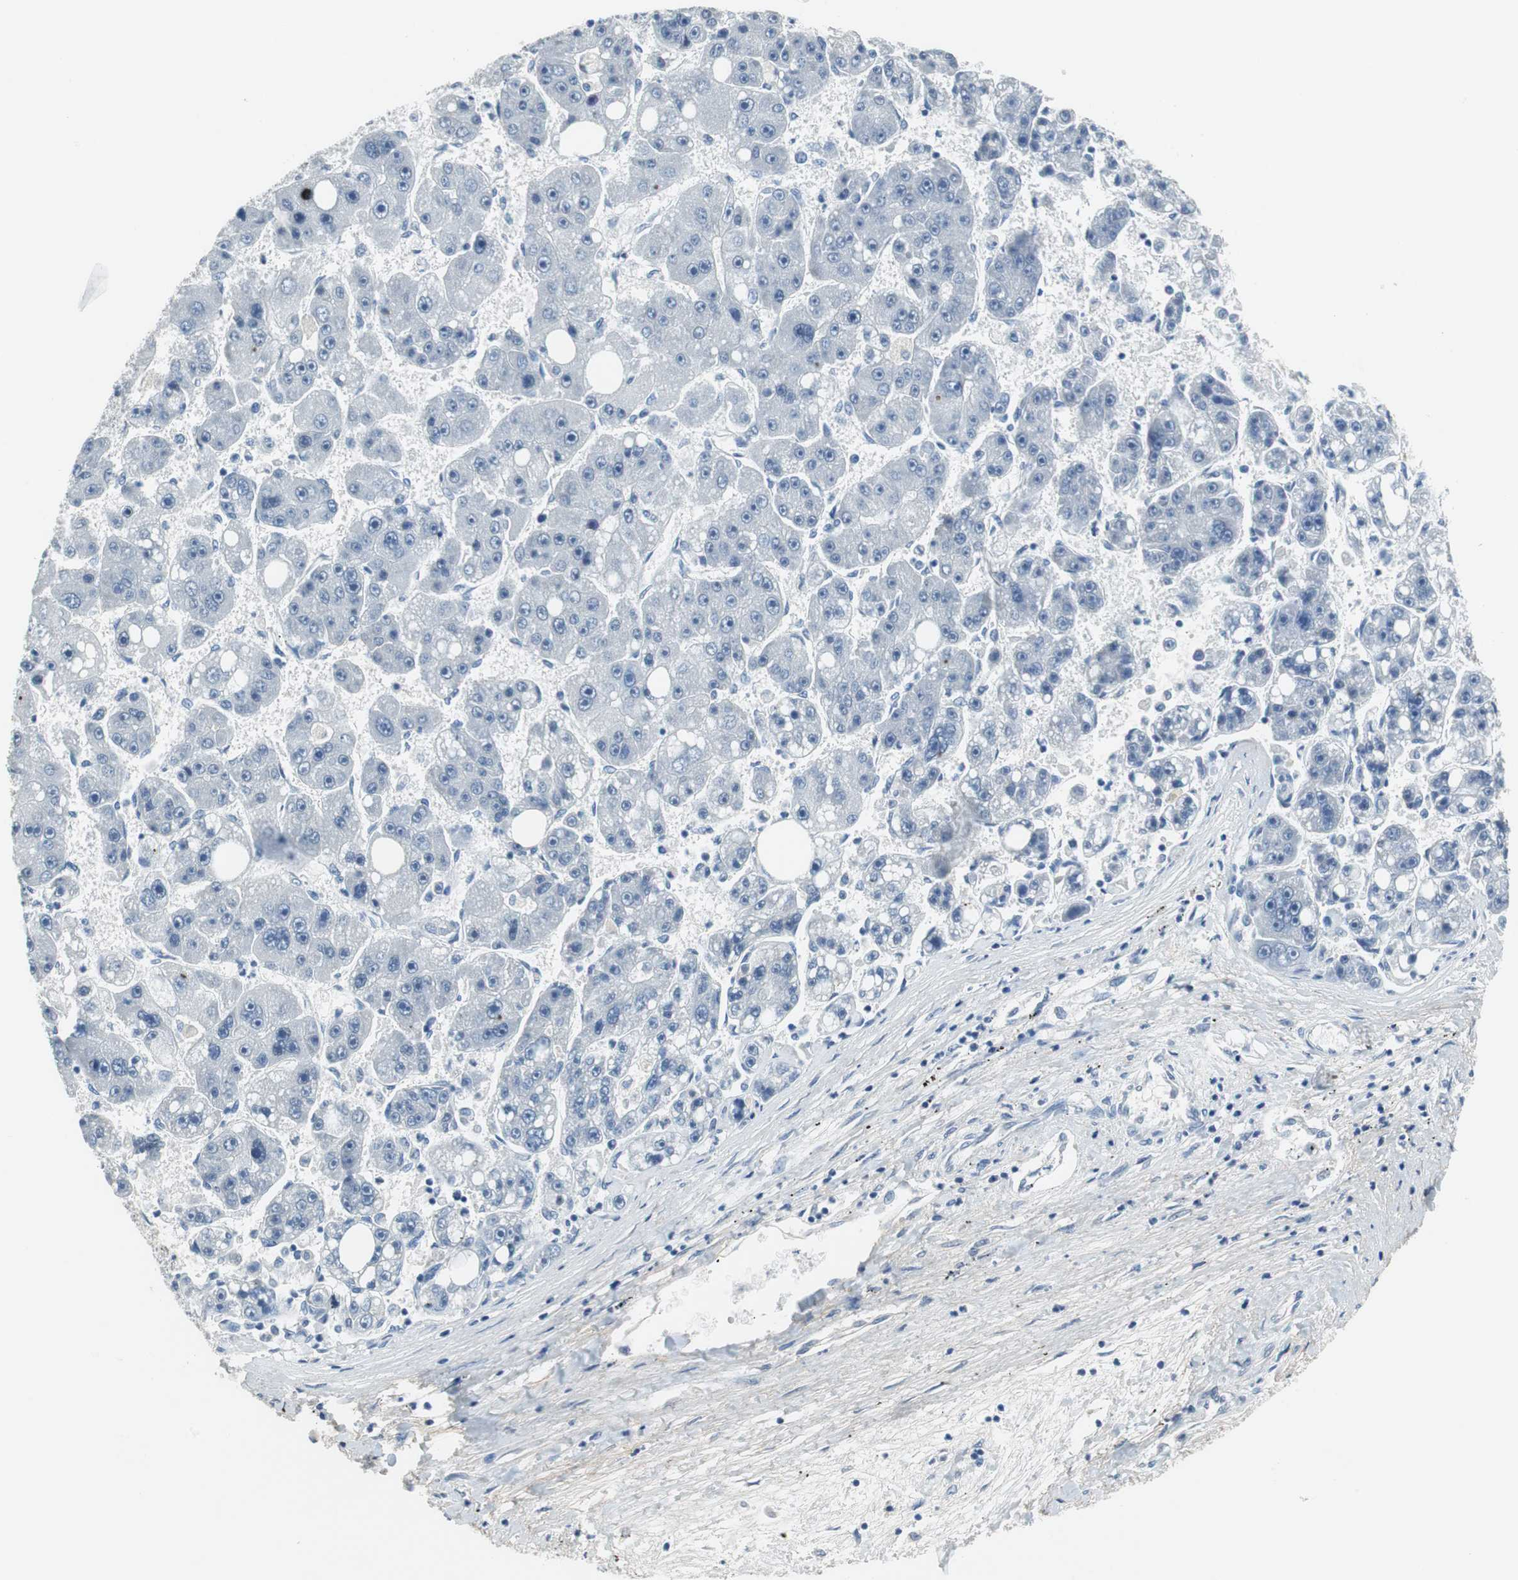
{"staining": {"intensity": "negative", "quantity": "none", "location": "none"}, "tissue": "liver cancer", "cell_type": "Tumor cells", "image_type": "cancer", "snomed": [{"axis": "morphology", "description": "Carcinoma, Hepatocellular, NOS"}, {"axis": "topography", "description": "Liver"}], "caption": "This is an immunohistochemistry image of human liver cancer. There is no expression in tumor cells.", "gene": "MUC7", "patient": {"sex": "female", "age": 61}}